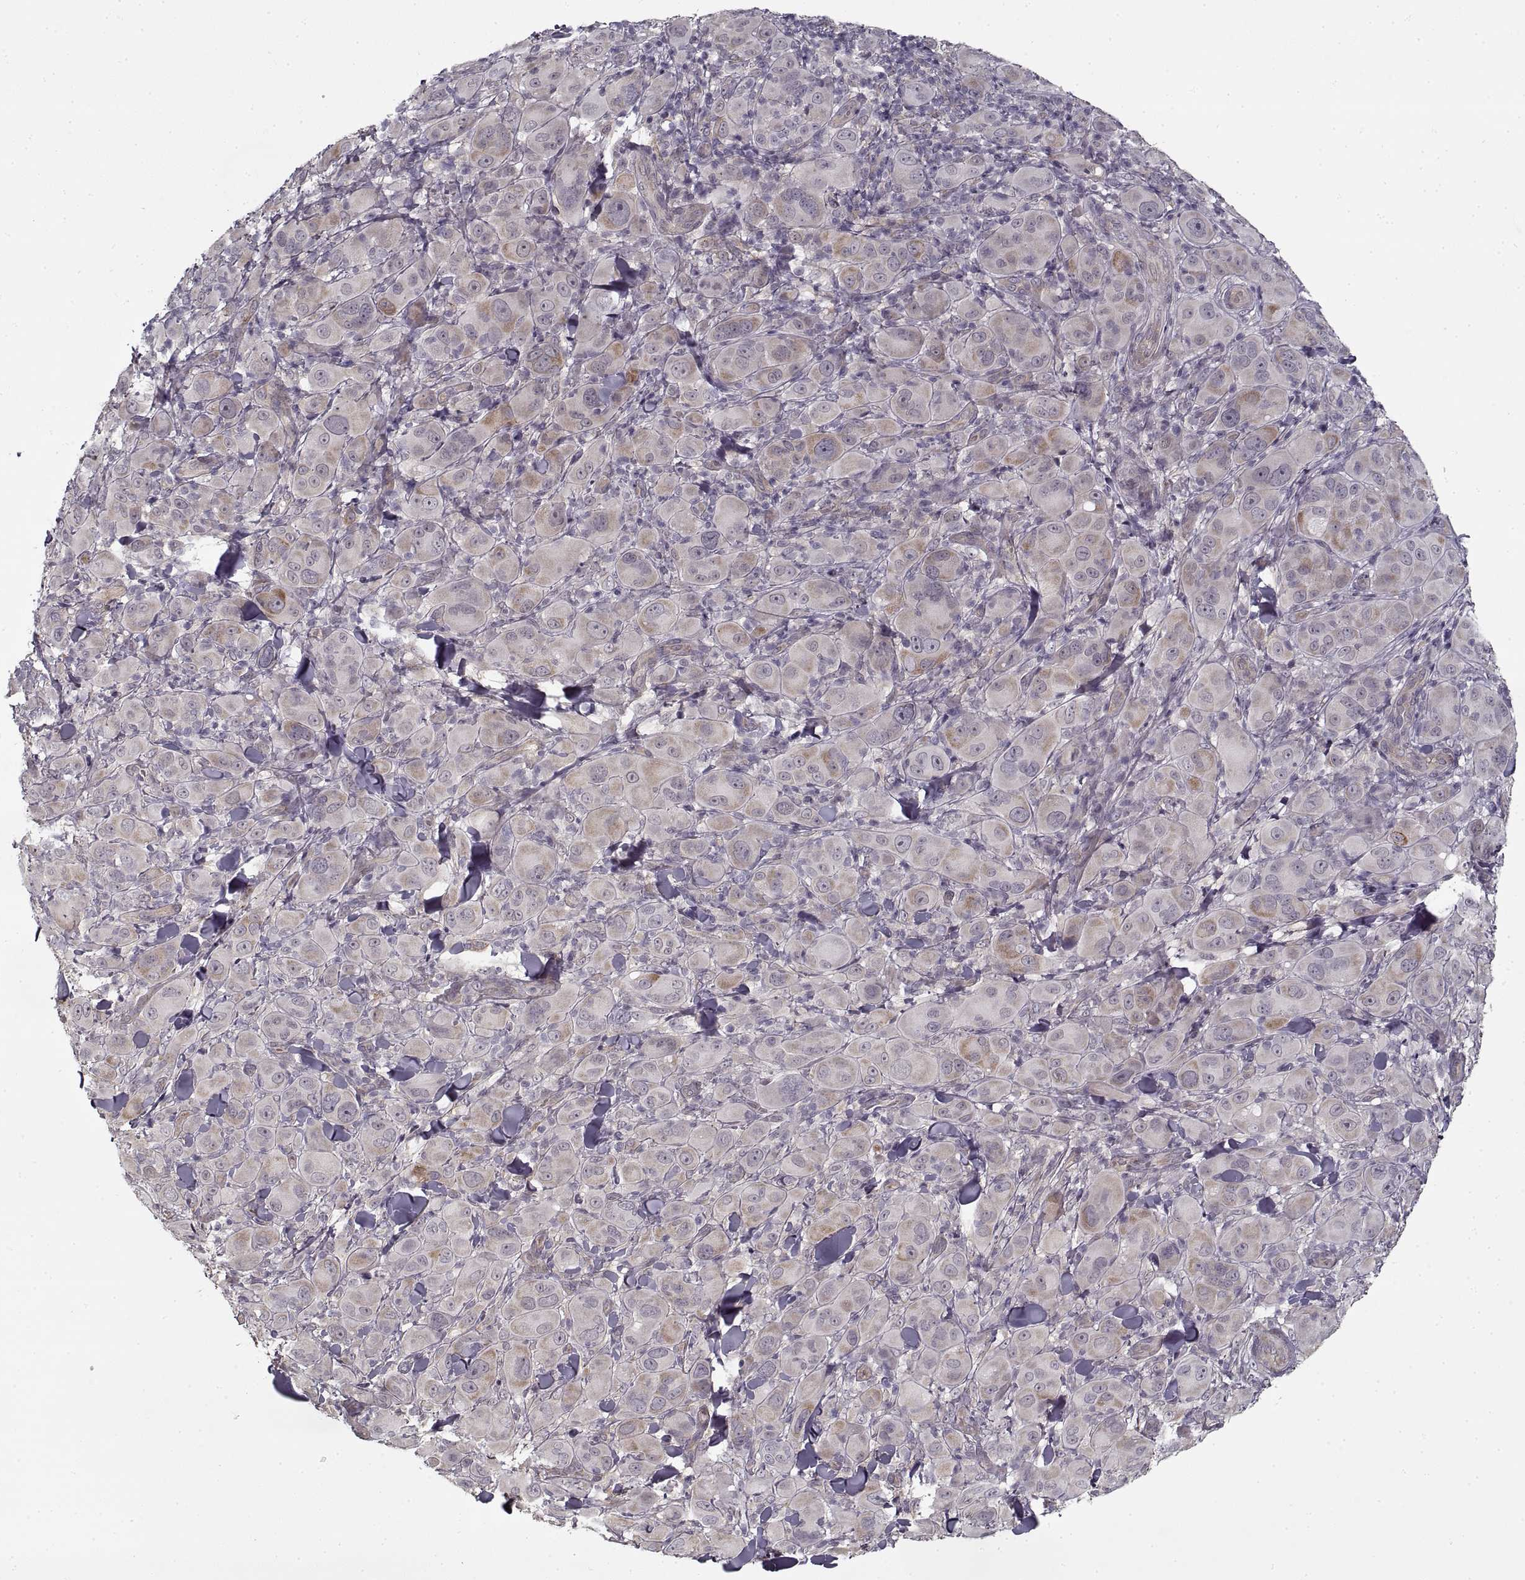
{"staining": {"intensity": "negative", "quantity": "none", "location": "none"}, "tissue": "melanoma", "cell_type": "Tumor cells", "image_type": "cancer", "snomed": [{"axis": "morphology", "description": "Malignant melanoma, NOS"}, {"axis": "topography", "description": "Skin"}], "caption": "The immunohistochemistry (IHC) photomicrograph has no significant staining in tumor cells of malignant melanoma tissue.", "gene": "LAMB2", "patient": {"sex": "female", "age": 87}}